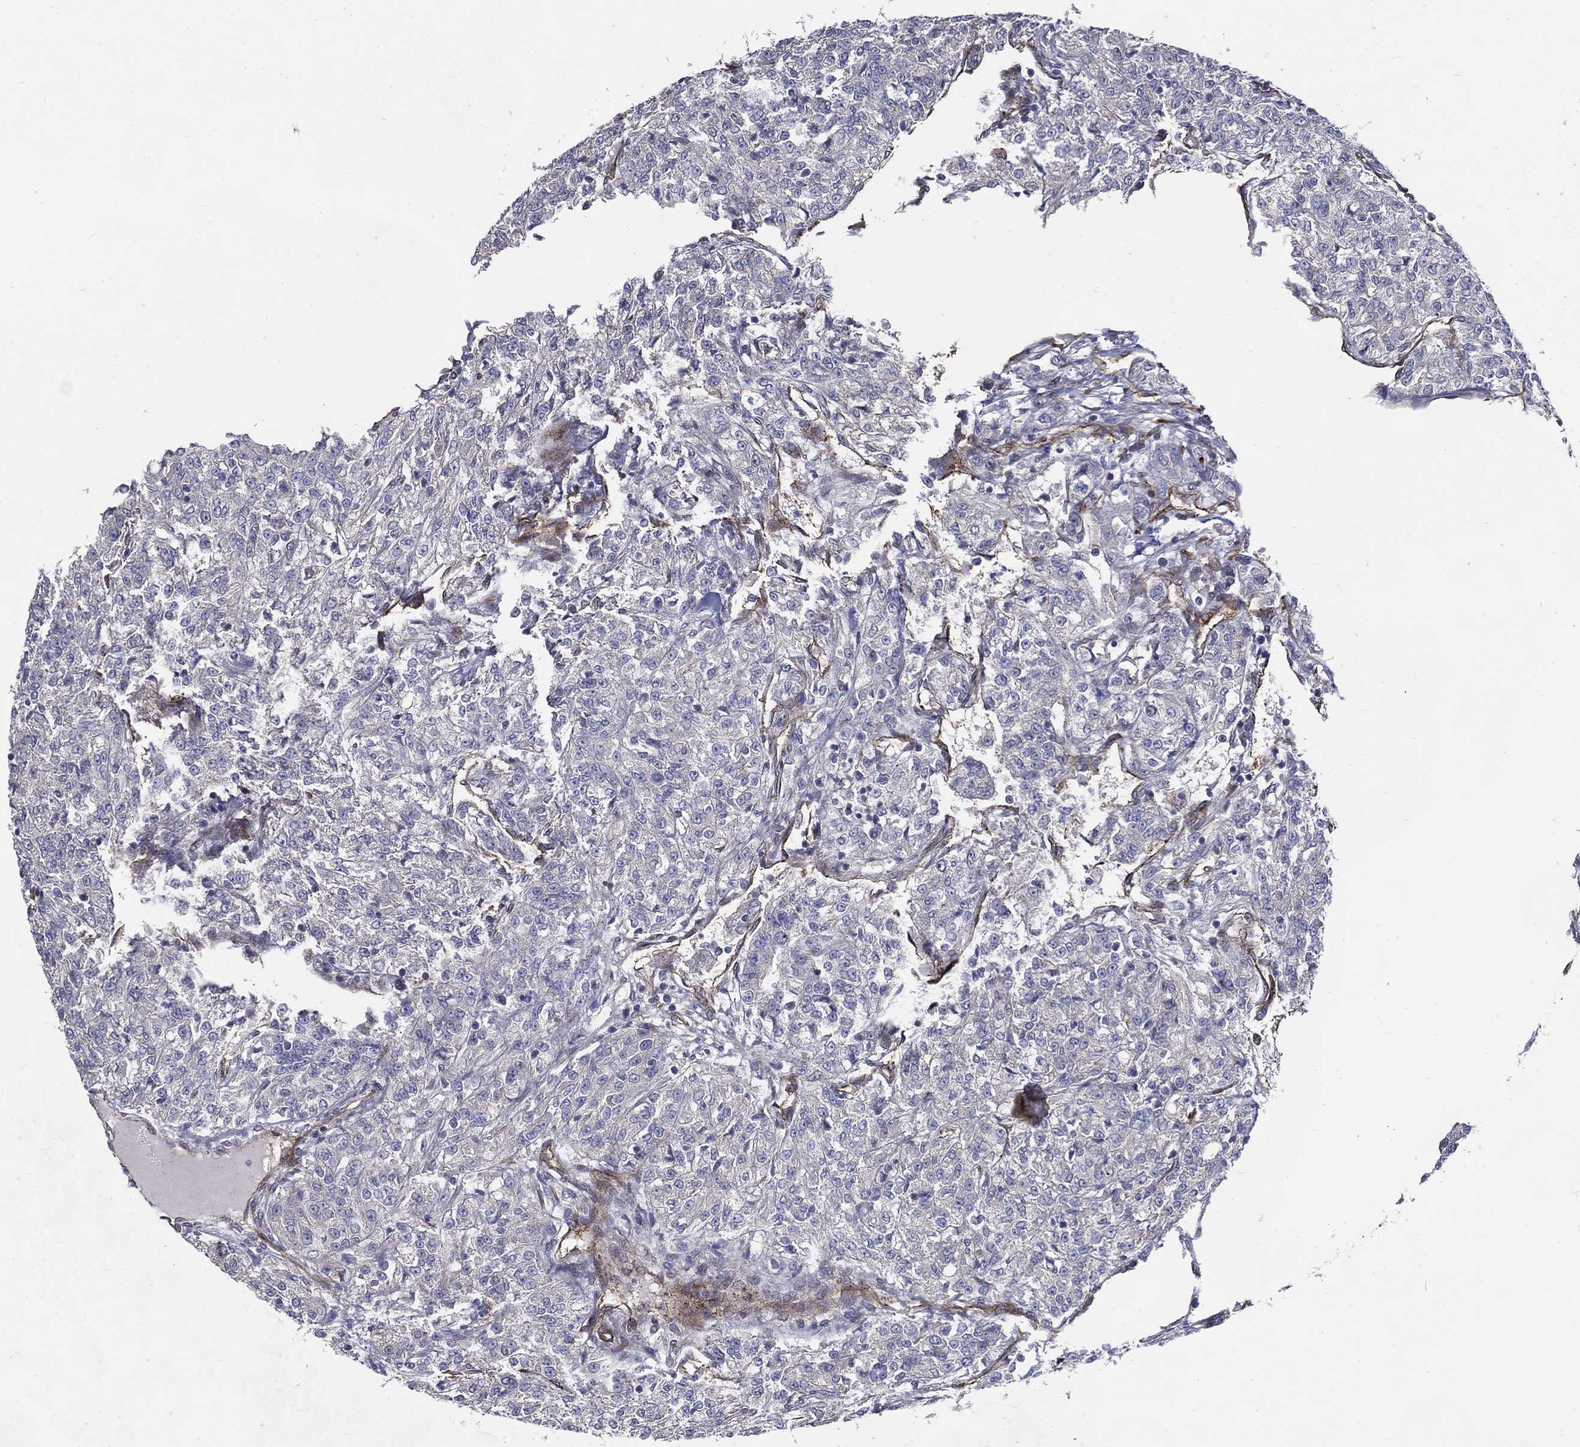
{"staining": {"intensity": "negative", "quantity": "none", "location": "none"}, "tissue": "renal cancer", "cell_type": "Tumor cells", "image_type": "cancer", "snomed": [{"axis": "morphology", "description": "Adenocarcinoma, NOS"}, {"axis": "topography", "description": "Kidney"}], "caption": "This is a histopathology image of IHC staining of adenocarcinoma (renal), which shows no expression in tumor cells.", "gene": "ARHGAP11A", "patient": {"sex": "female", "age": 63}}